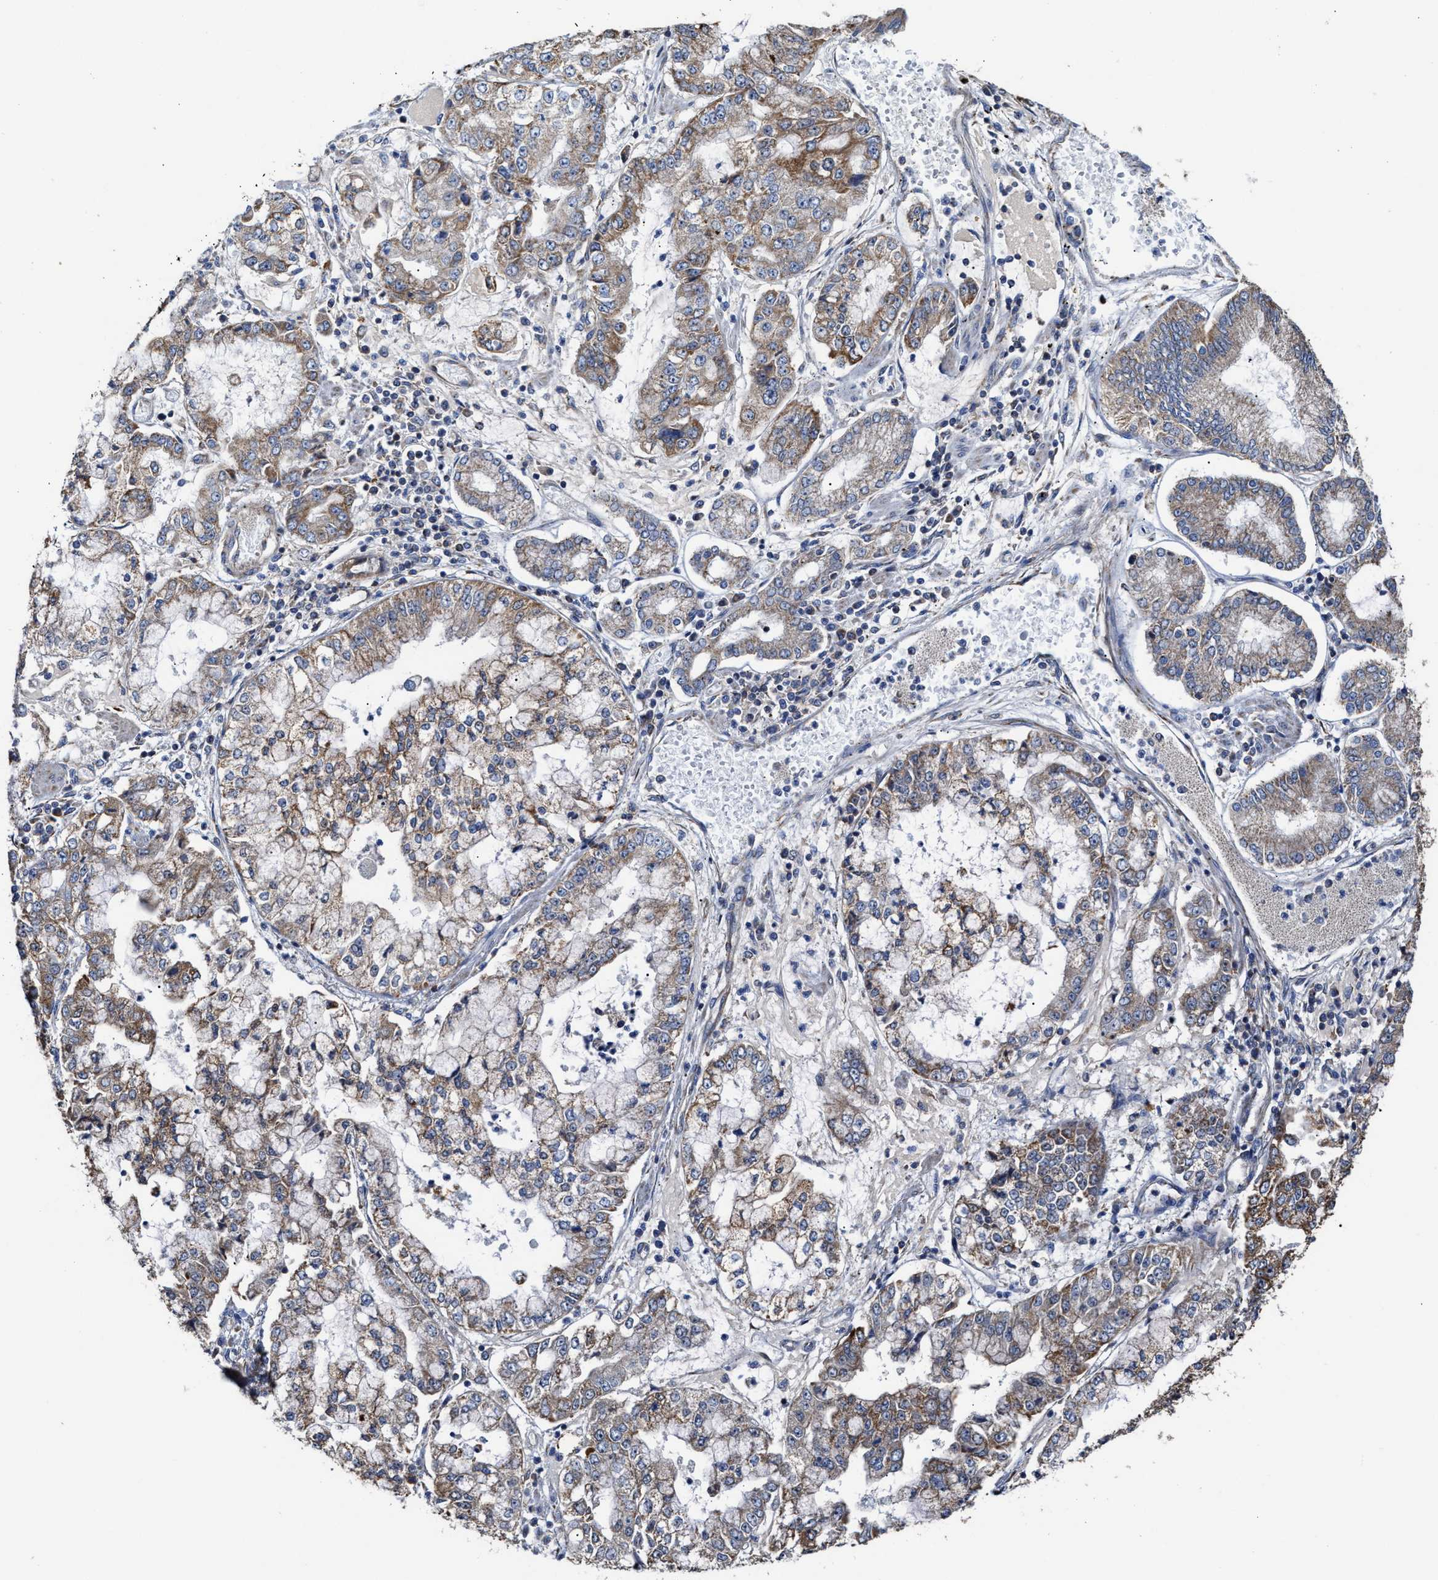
{"staining": {"intensity": "weak", "quantity": ">75%", "location": "cytoplasmic/membranous"}, "tissue": "stomach cancer", "cell_type": "Tumor cells", "image_type": "cancer", "snomed": [{"axis": "morphology", "description": "Adenocarcinoma, NOS"}, {"axis": "topography", "description": "Stomach"}], "caption": "Immunohistochemistry of human stomach adenocarcinoma reveals low levels of weak cytoplasmic/membranous positivity in about >75% of tumor cells.", "gene": "MECR", "patient": {"sex": "male", "age": 76}}